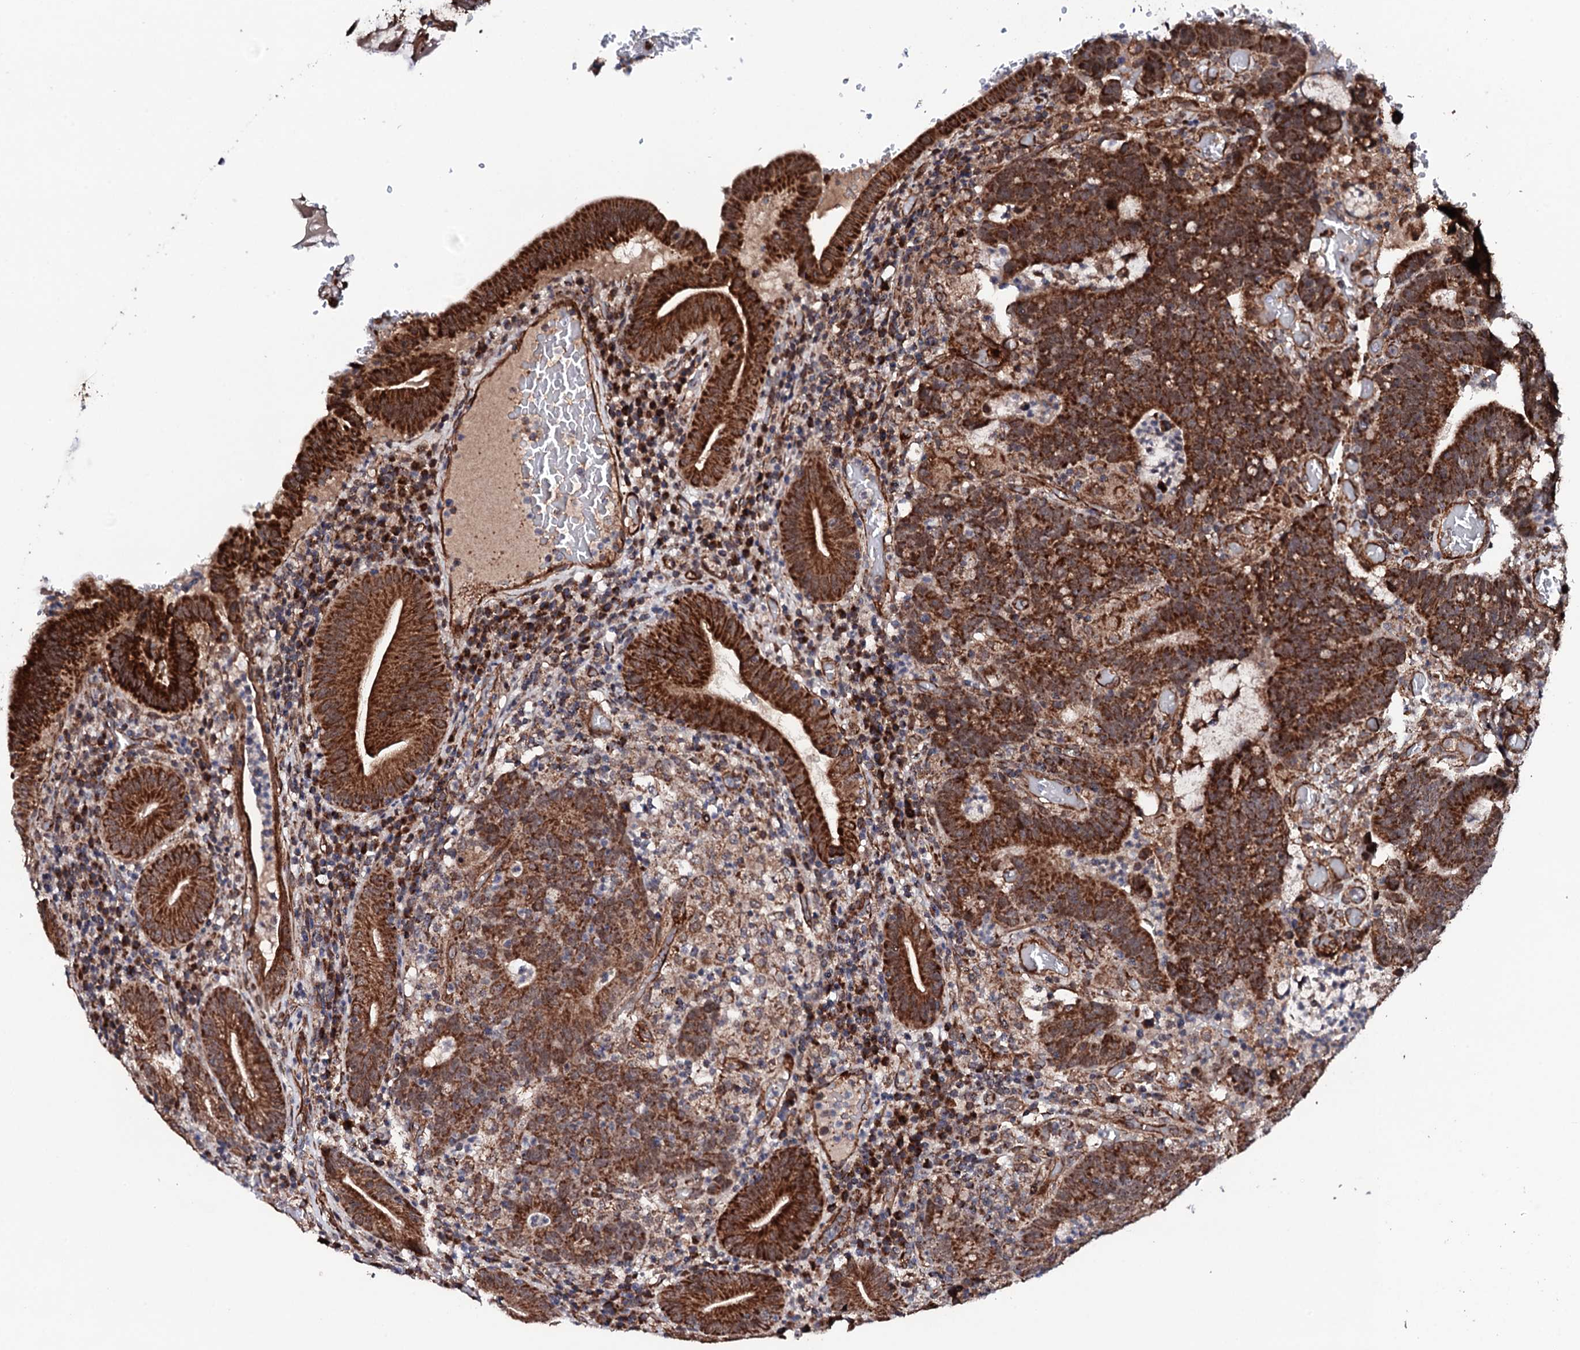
{"staining": {"intensity": "strong", "quantity": ">75%", "location": "cytoplasmic/membranous"}, "tissue": "colorectal cancer", "cell_type": "Tumor cells", "image_type": "cancer", "snomed": [{"axis": "morphology", "description": "Normal tissue, NOS"}, {"axis": "morphology", "description": "Adenocarcinoma, NOS"}, {"axis": "topography", "description": "Colon"}], "caption": "Brown immunohistochemical staining in human colorectal cancer (adenocarcinoma) demonstrates strong cytoplasmic/membranous staining in approximately >75% of tumor cells.", "gene": "MTIF3", "patient": {"sex": "female", "age": 75}}